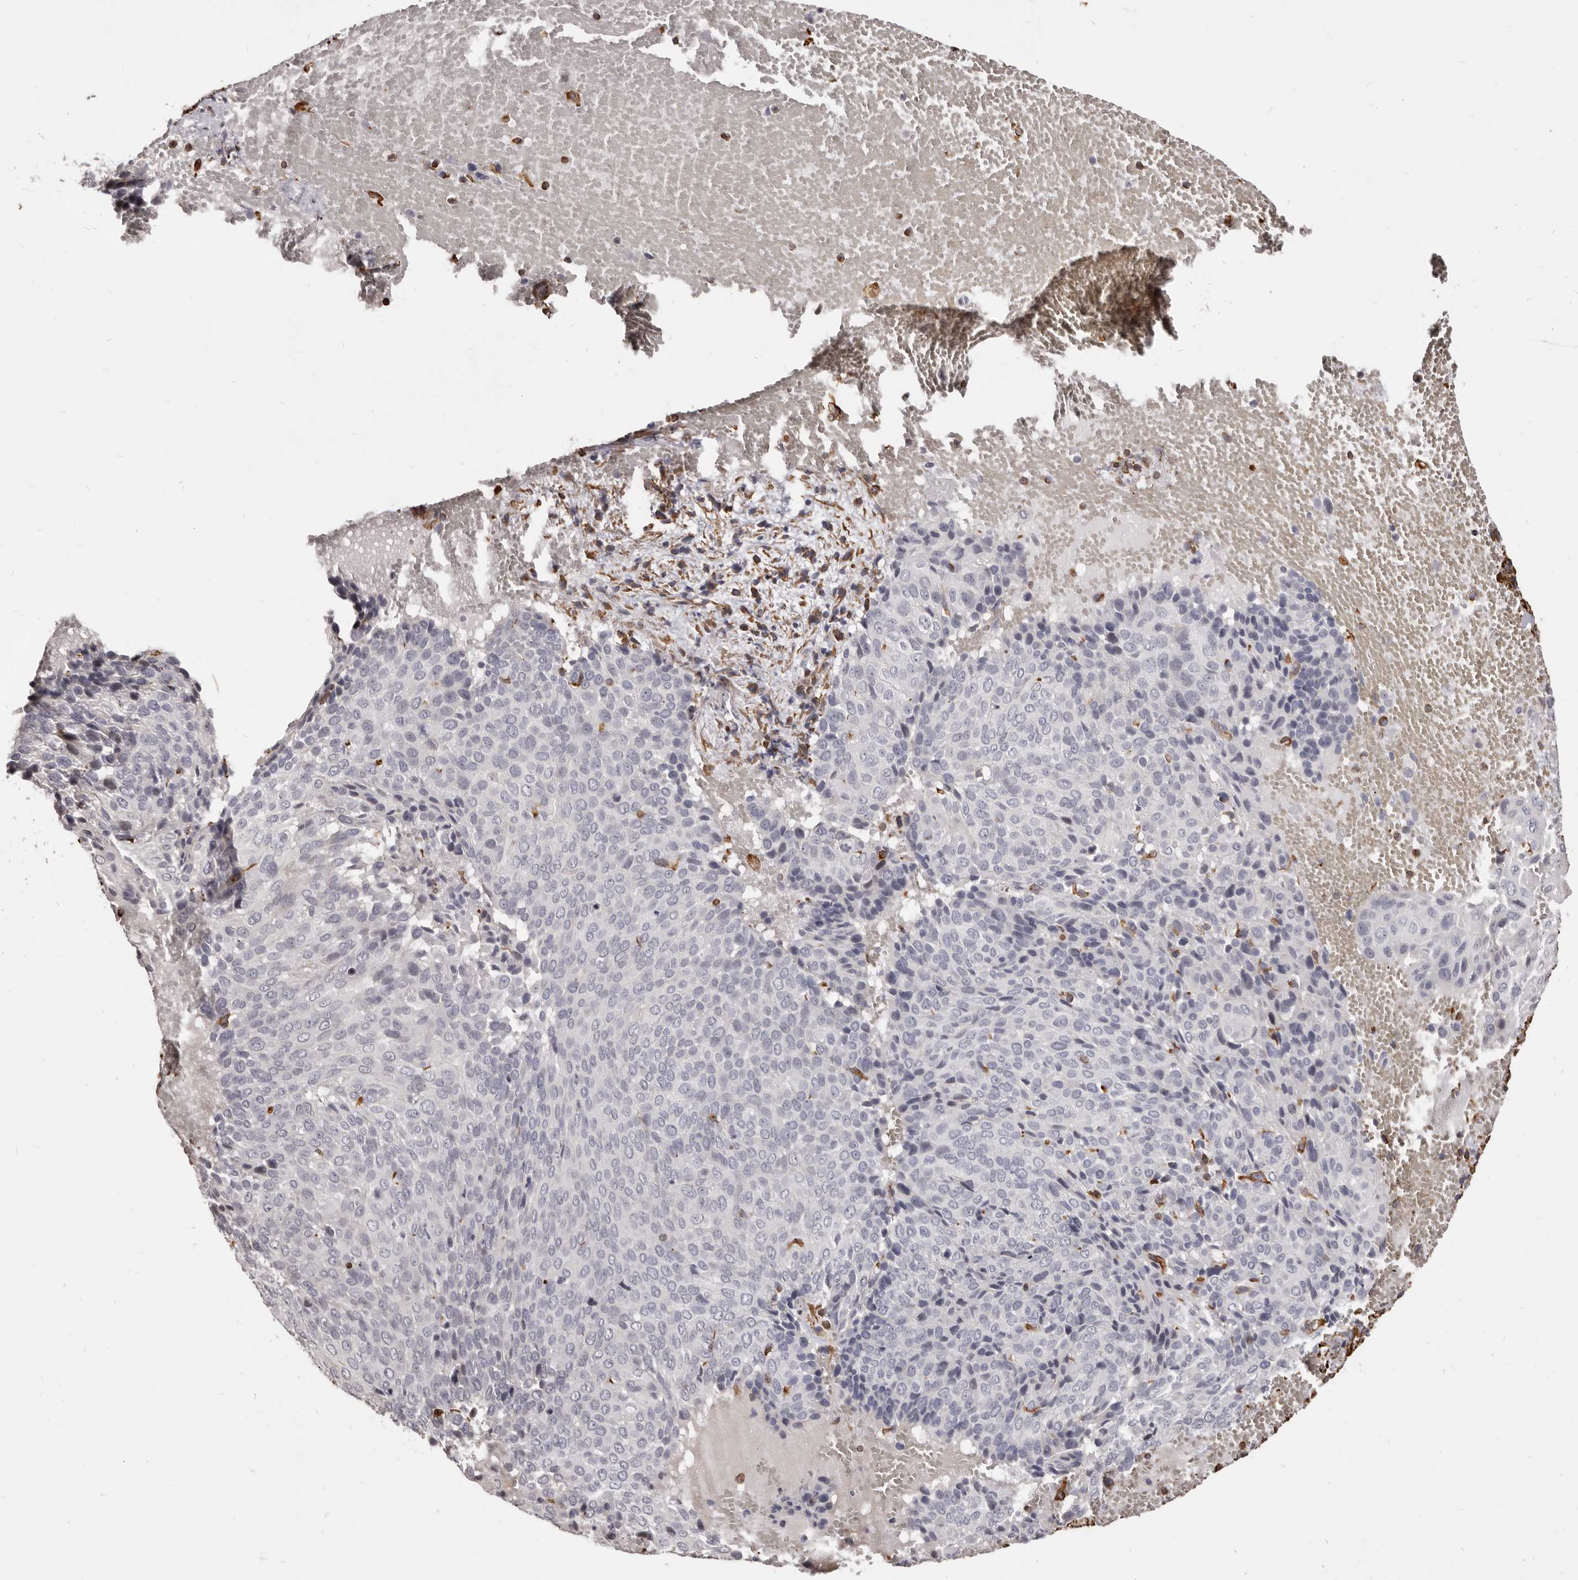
{"staining": {"intensity": "negative", "quantity": "none", "location": "none"}, "tissue": "cervical cancer", "cell_type": "Tumor cells", "image_type": "cancer", "snomed": [{"axis": "morphology", "description": "Squamous cell carcinoma, NOS"}, {"axis": "topography", "description": "Cervix"}], "caption": "A photomicrograph of squamous cell carcinoma (cervical) stained for a protein reveals no brown staining in tumor cells.", "gene": "MTURN", "patient": {"sex": "female", "age": 74}}